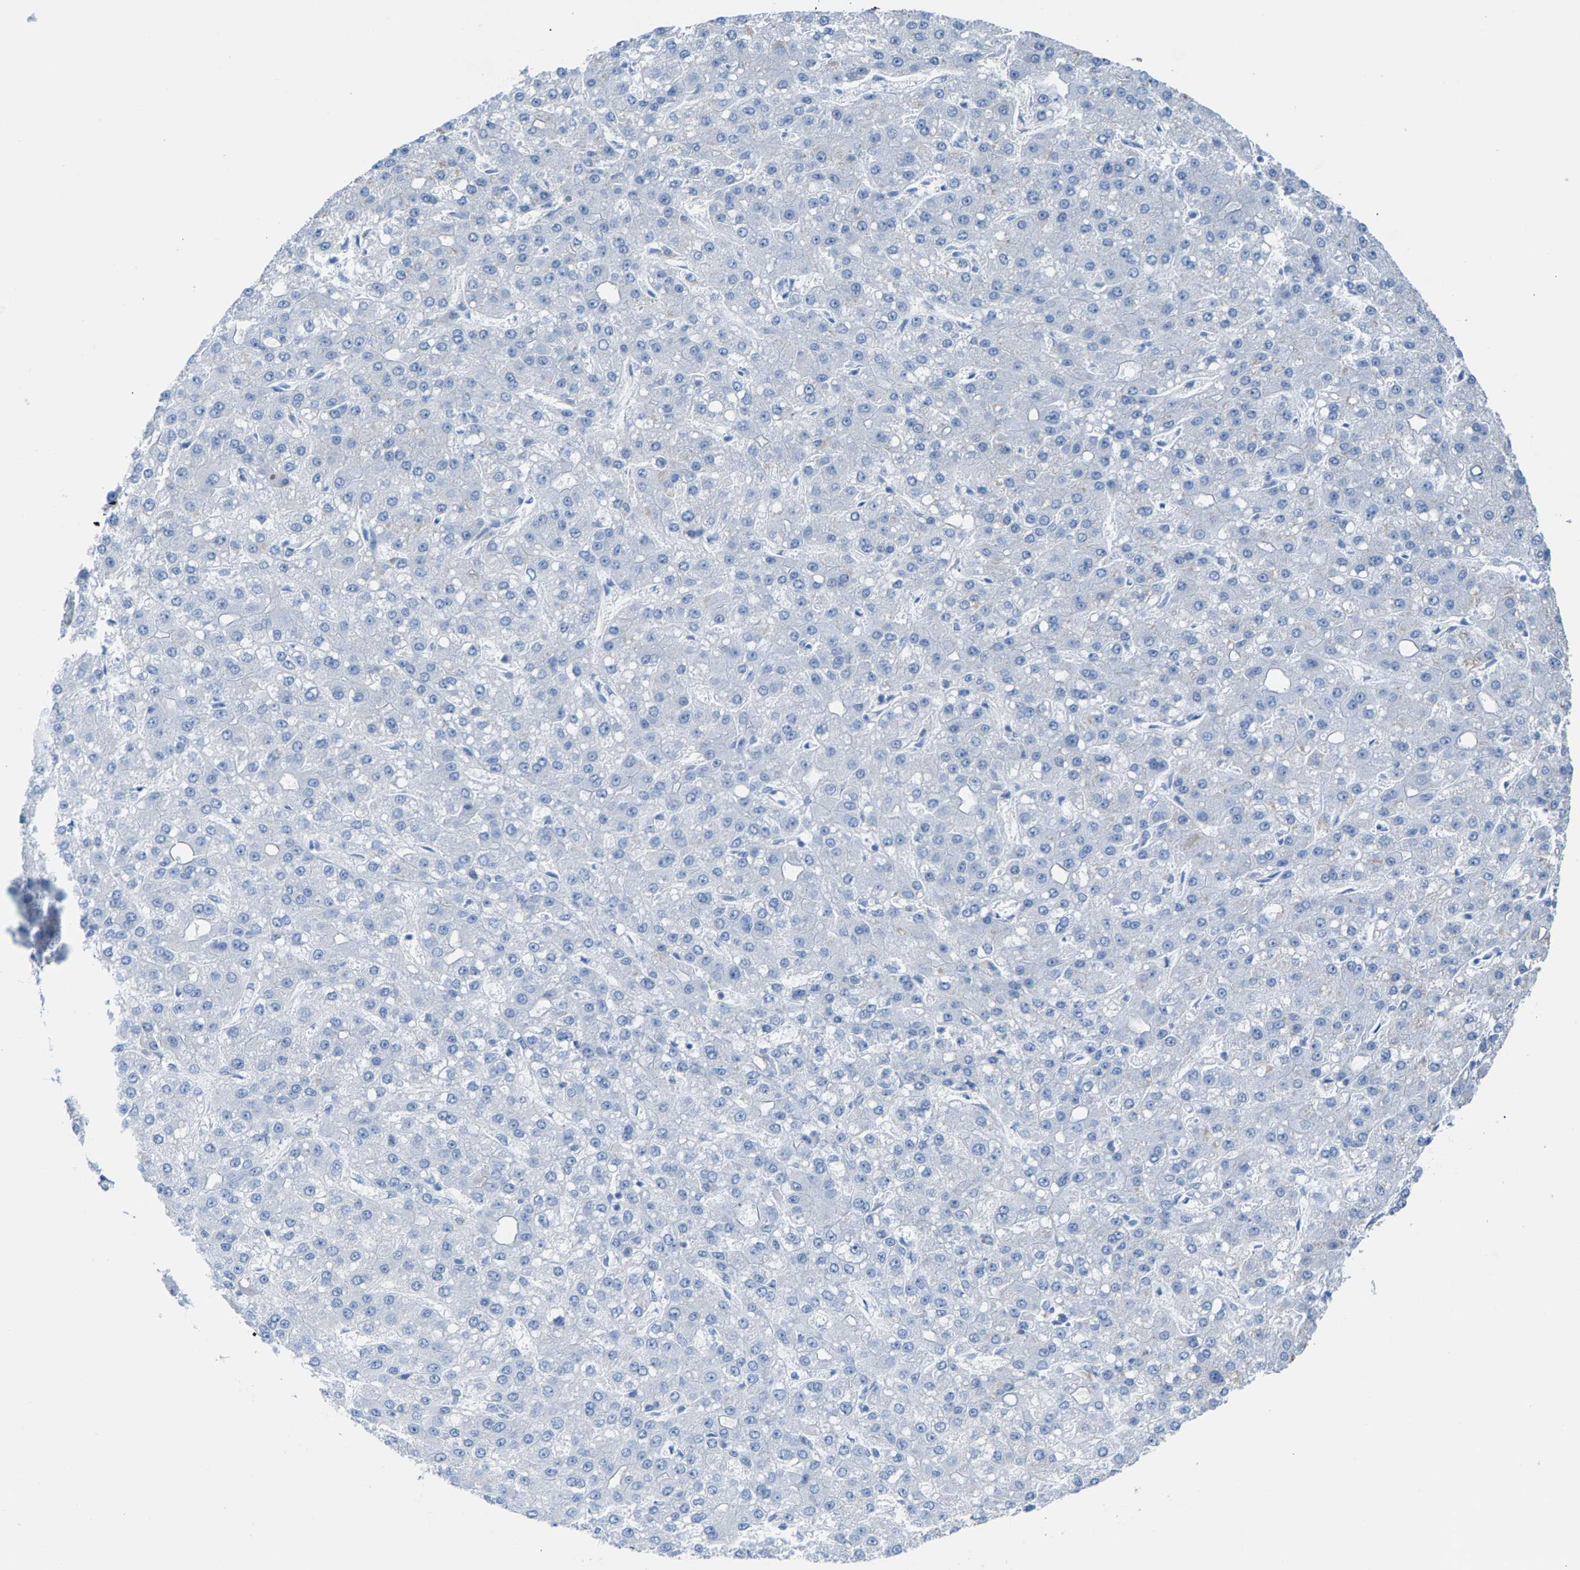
{"staining": {"intensity": "negative", "quantity": "none", "location": "none"}, "tissue": "liver cancer", "cell_type": "Tumor cells", "image_type": "cancer", "snomed": [{"axis": "morphology", "description": "Carcinoma, Hepatocellular, NOS"}, {"axis": "topography", "description": "Liver"}], "caption": "A photomicrograph of liver cancer stained for a protein shows no brown staining in tumor cells. (IHC, brightfield microscopy, high magnification).", "gene": "CPA1", "patient": {"sex": "male", "age": 67}}